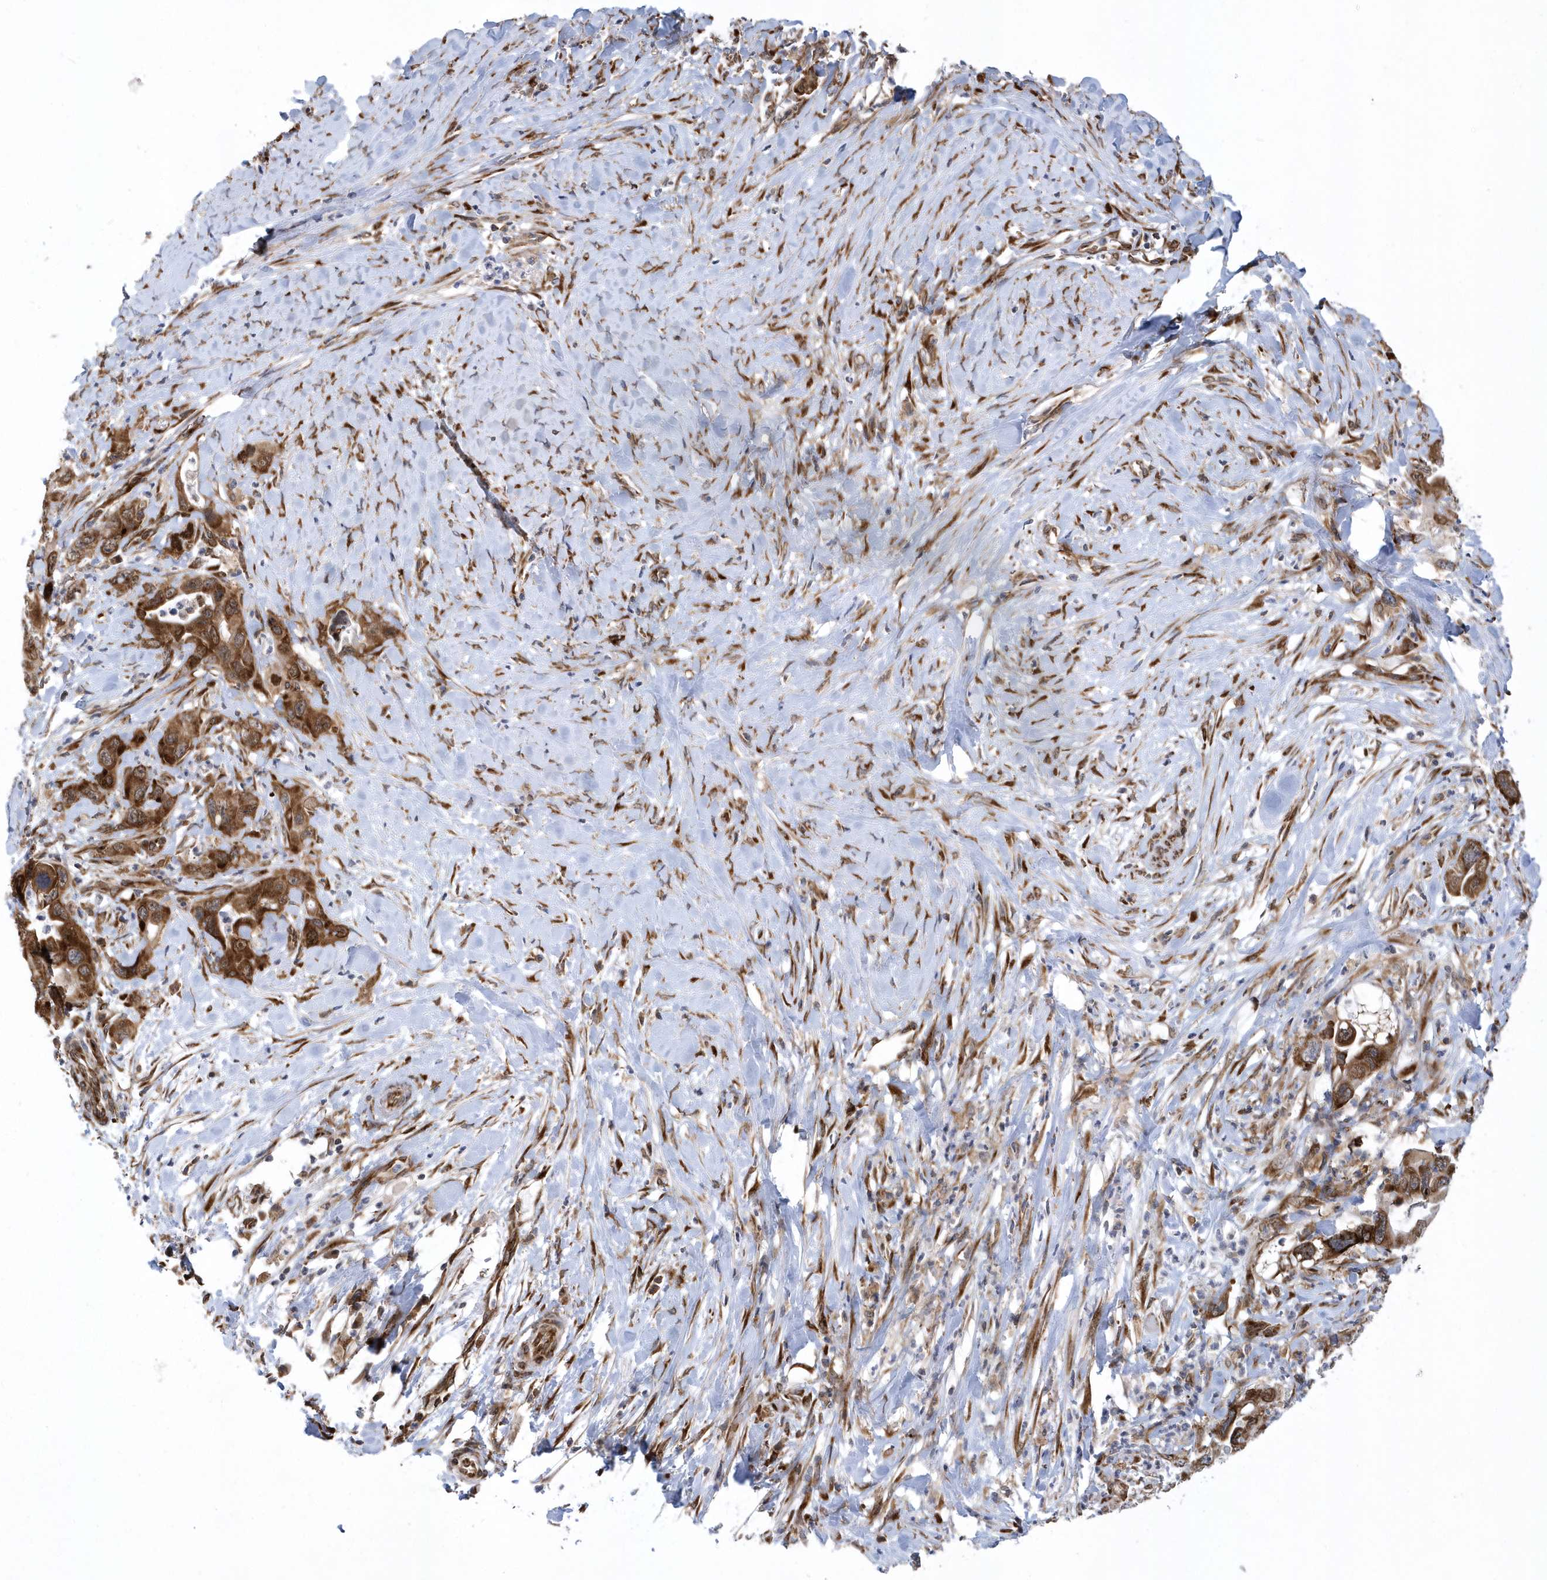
{"staining": {"intensity": "moderate", "quantity": ">75%", "location": "cytoplasmic/membranous,nuclear"}, "tissue": "pancreatic cancer", "cell_type": "Tumor cells", "image_type": "cancer", "snomed": [{"axis": "morphology", "description": "Adenocarcinoma, NOS"}, {"axis": "topography", "description": "Pancreas"}], "caption": "Tumor cells reveal moderate cytoplasmic/membranous and nuclear positivity in approximately >75% of cells in pancreatic adenocarcinoma. The staining is performed using DAB brown chromogen to label protein expression. The nuclei are counter-stained blue using hematoxylin.", "gene": "PHF1", "patient": {"sex": "female", "age": 71}}